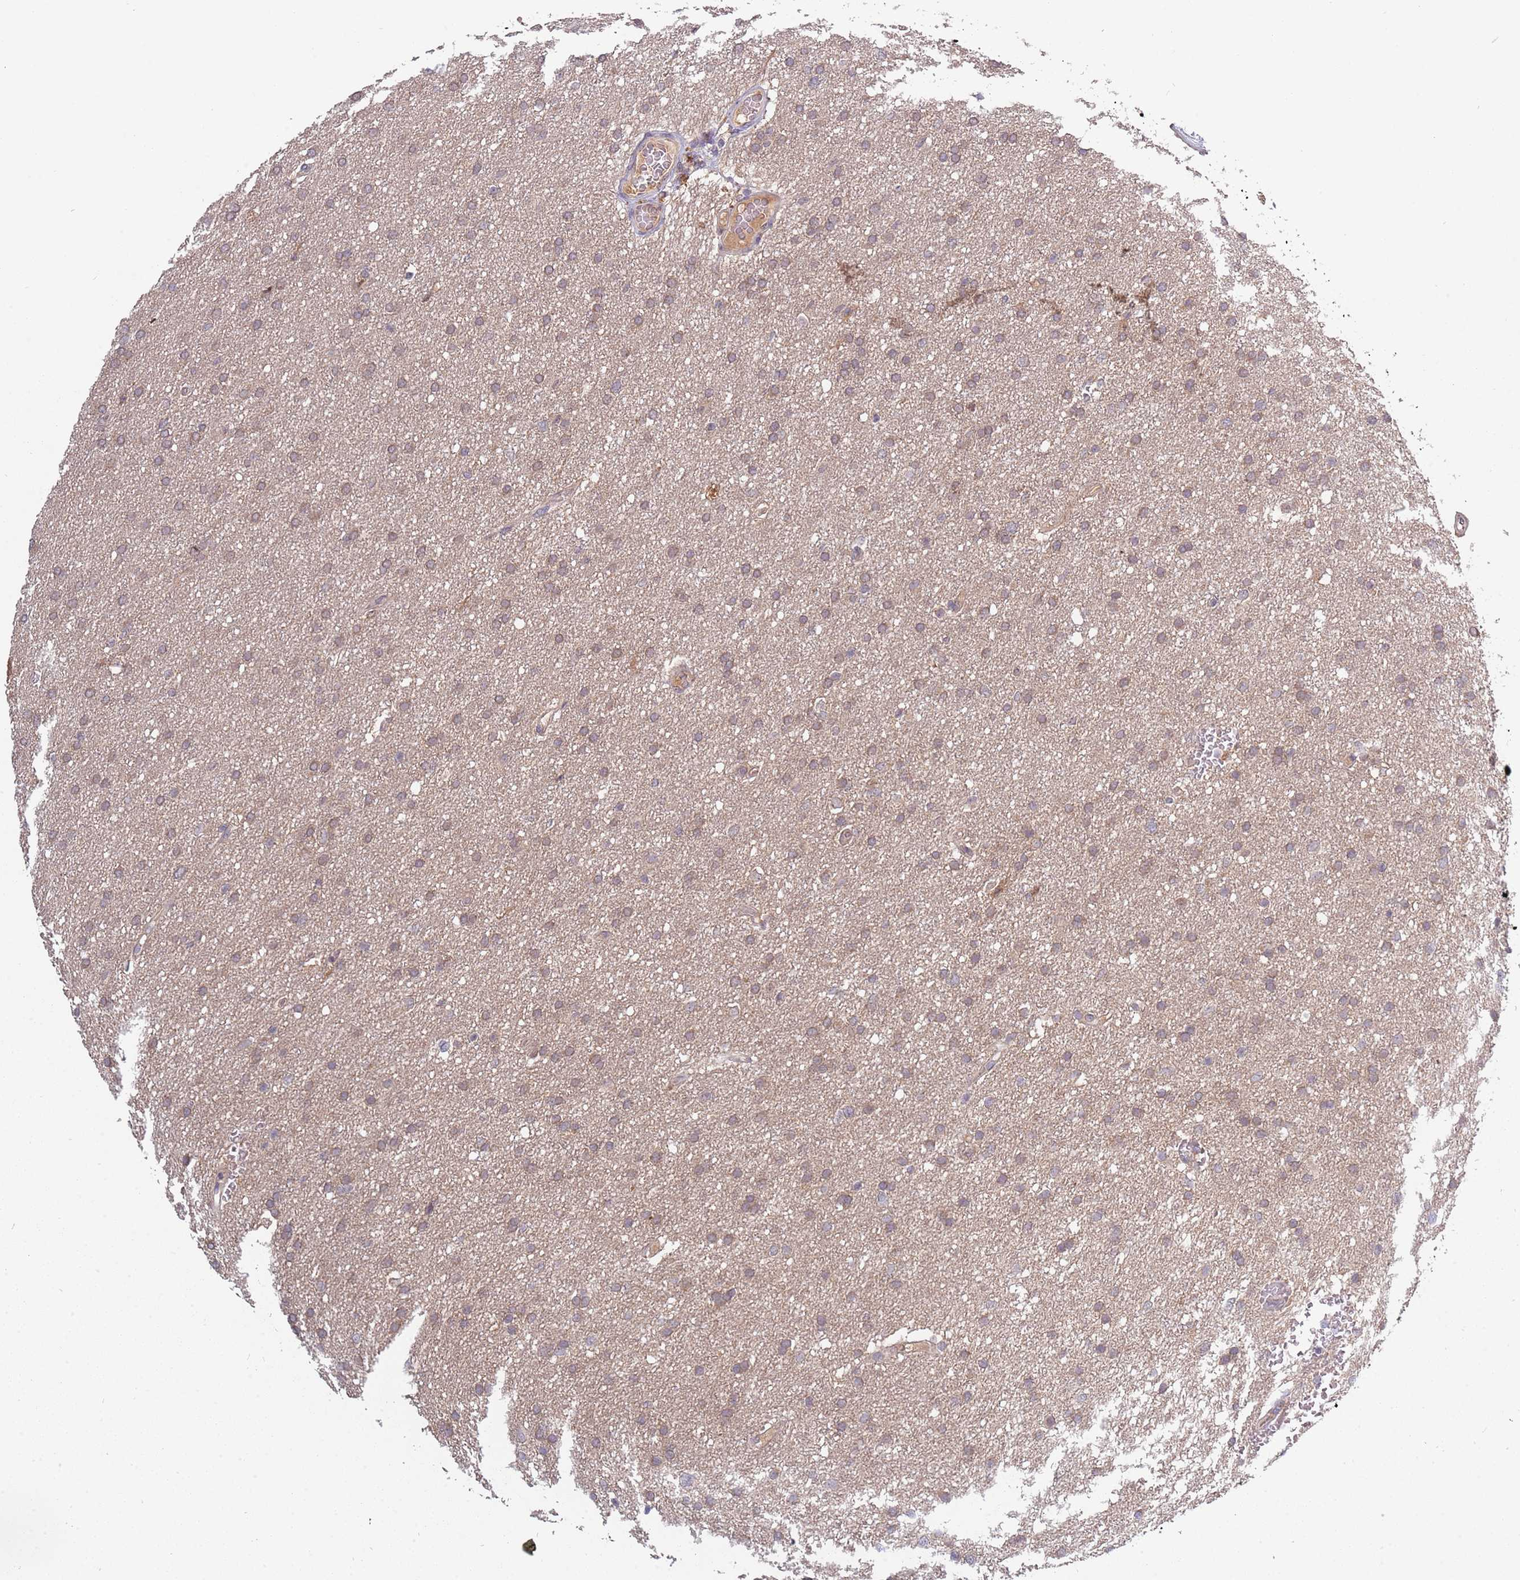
{"staining": {"intensity": "weak", "quantity": ">75%", "location": "cytoplasmic/membranous"}, "tissue": "glioma", "cell_type": "Tumor cells", "image_type": "cancer", "snomed": [{"axis": "morphology", "description": "Glioma, malignant, High grade"}, {"axis": "topography", "description": "Cerebral cortex"}], "caption": "Weak cytoplasmic/membranous staining is identified in approximately >75% of tumor cells in high-grade glioma (malignant).", "gene": "USP32", "patient": {"sex": "female", "age": 36}}